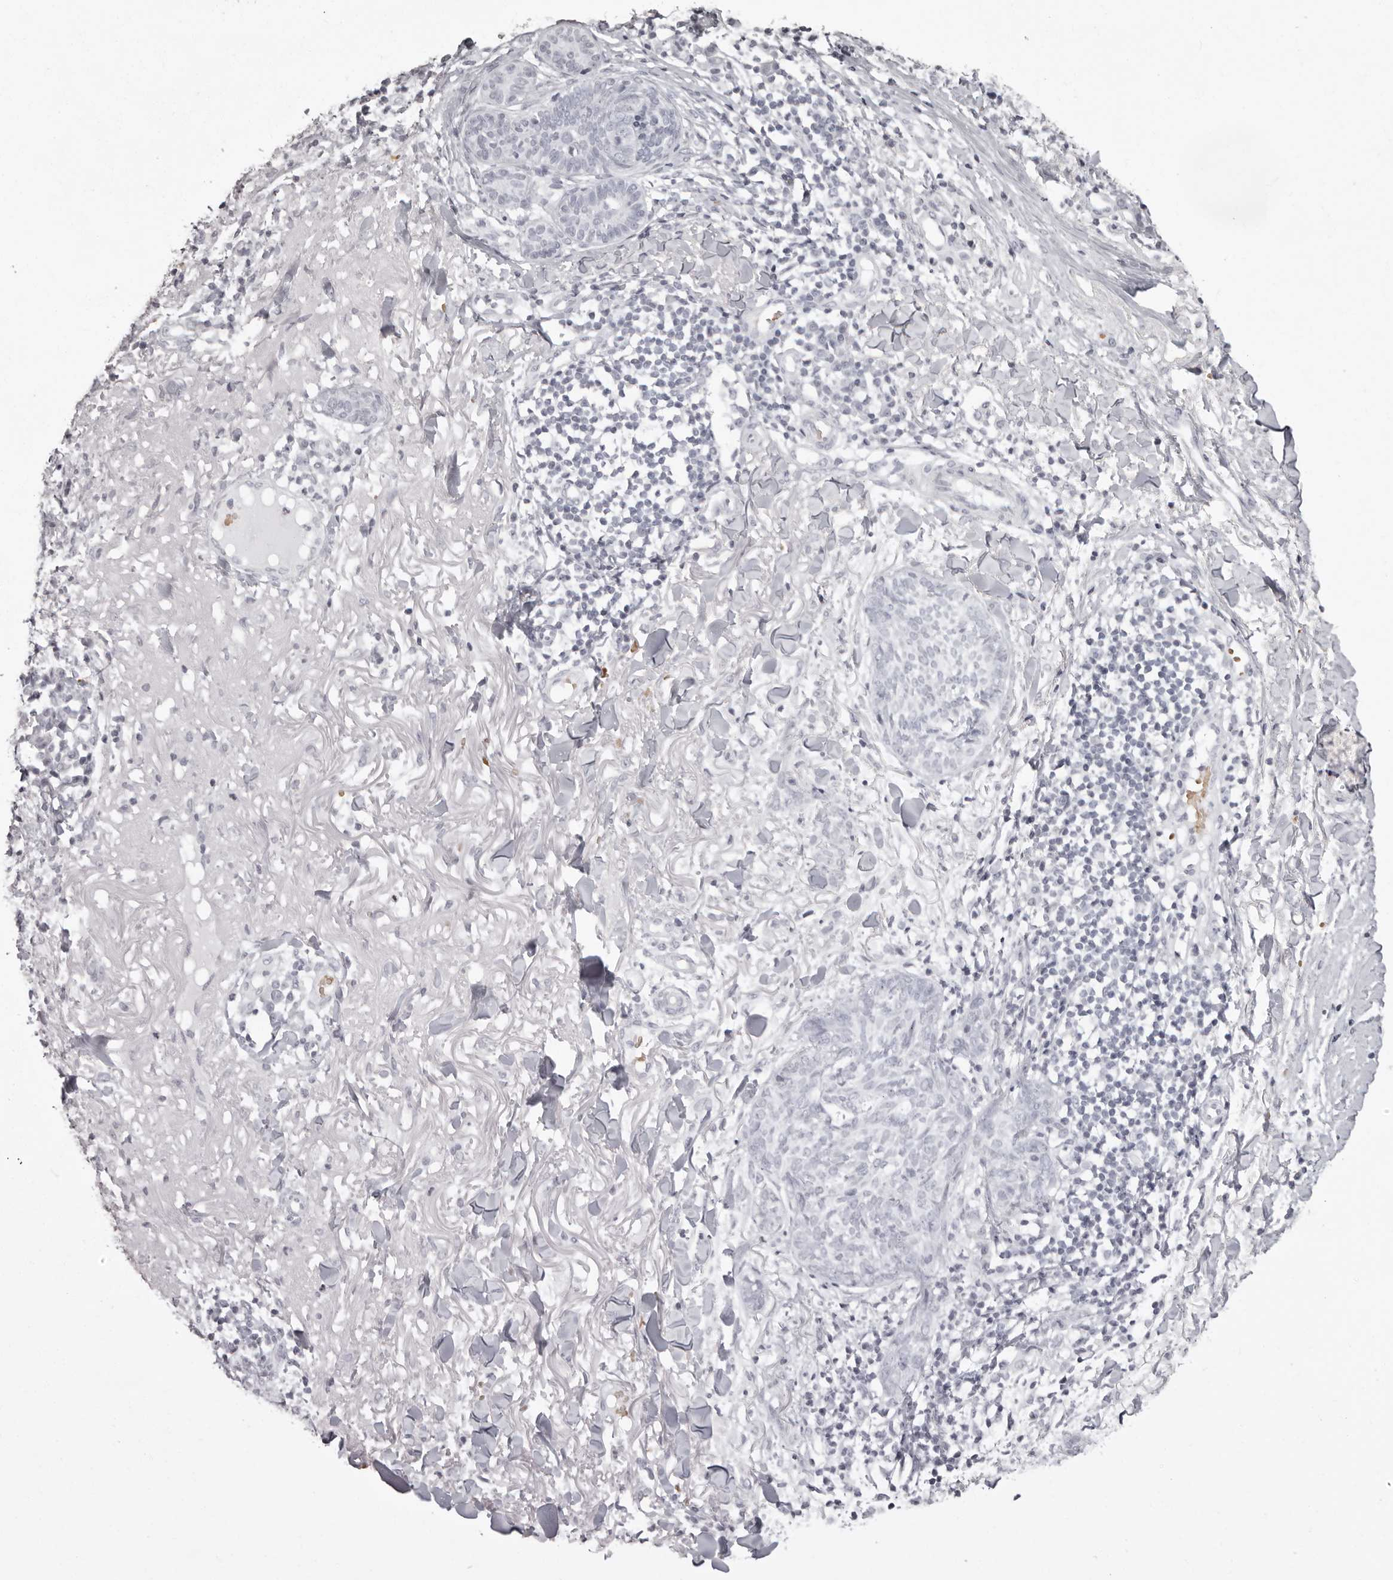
{"staining": {"intensity": "negative", "quantity": "none", "location": "none"}, "tissue": "skin cancer", "cell_type": "Tumor cells", "image_type": "cancer", "snomed": [{"axis": "morphology", "description": "Basal cell carcinoma"}, {"axis": "topography", "description": "Skin"}], "caption": "The immunohistochemistry (IHC) histopathology image has no significant positivity in tumor cells of skin basal cell carcinoma tissue.", "gene": "C8orf74", "patient": {"sex": "male", "age": 85}}